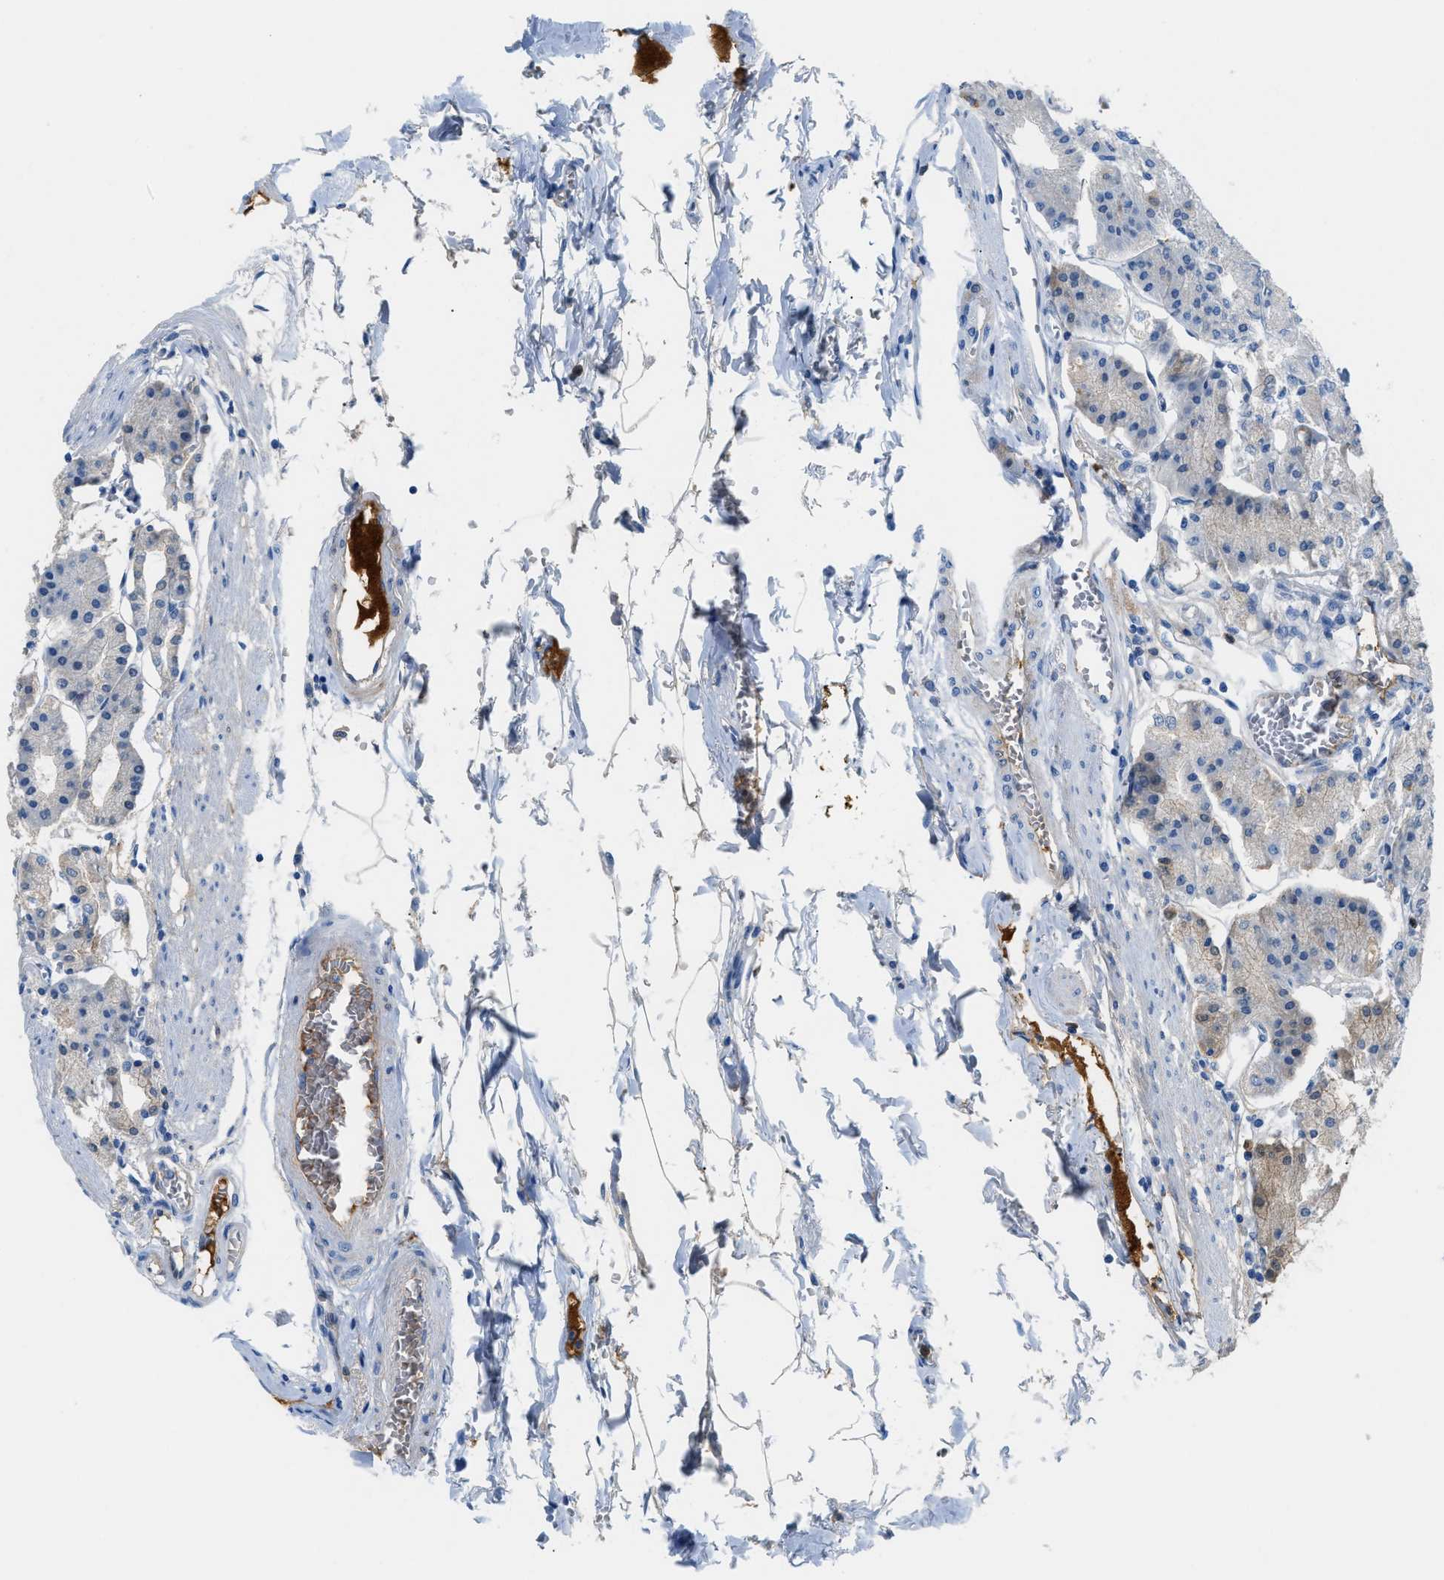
{"staining": {"intensity": "moderate", "quantity": "<25%", "location": "cytoplasmic/membranous"}, "tissue": "stomach", "cell_type": "Glandular cells", "image_type": "normal", "snomed": [{"axis": "morphology", "description": "Normal tissue, NOS"}, {"axis": "topography", "description": "Stomach, lower"}], "caption": "Human stomach stained for a protein (brown) exhibits moderate cytoplasmic/membranous positive staining in approximately <25% of glandular cells.", "gene": "CFI", "patient": {"sex": "male", "age": 71}}